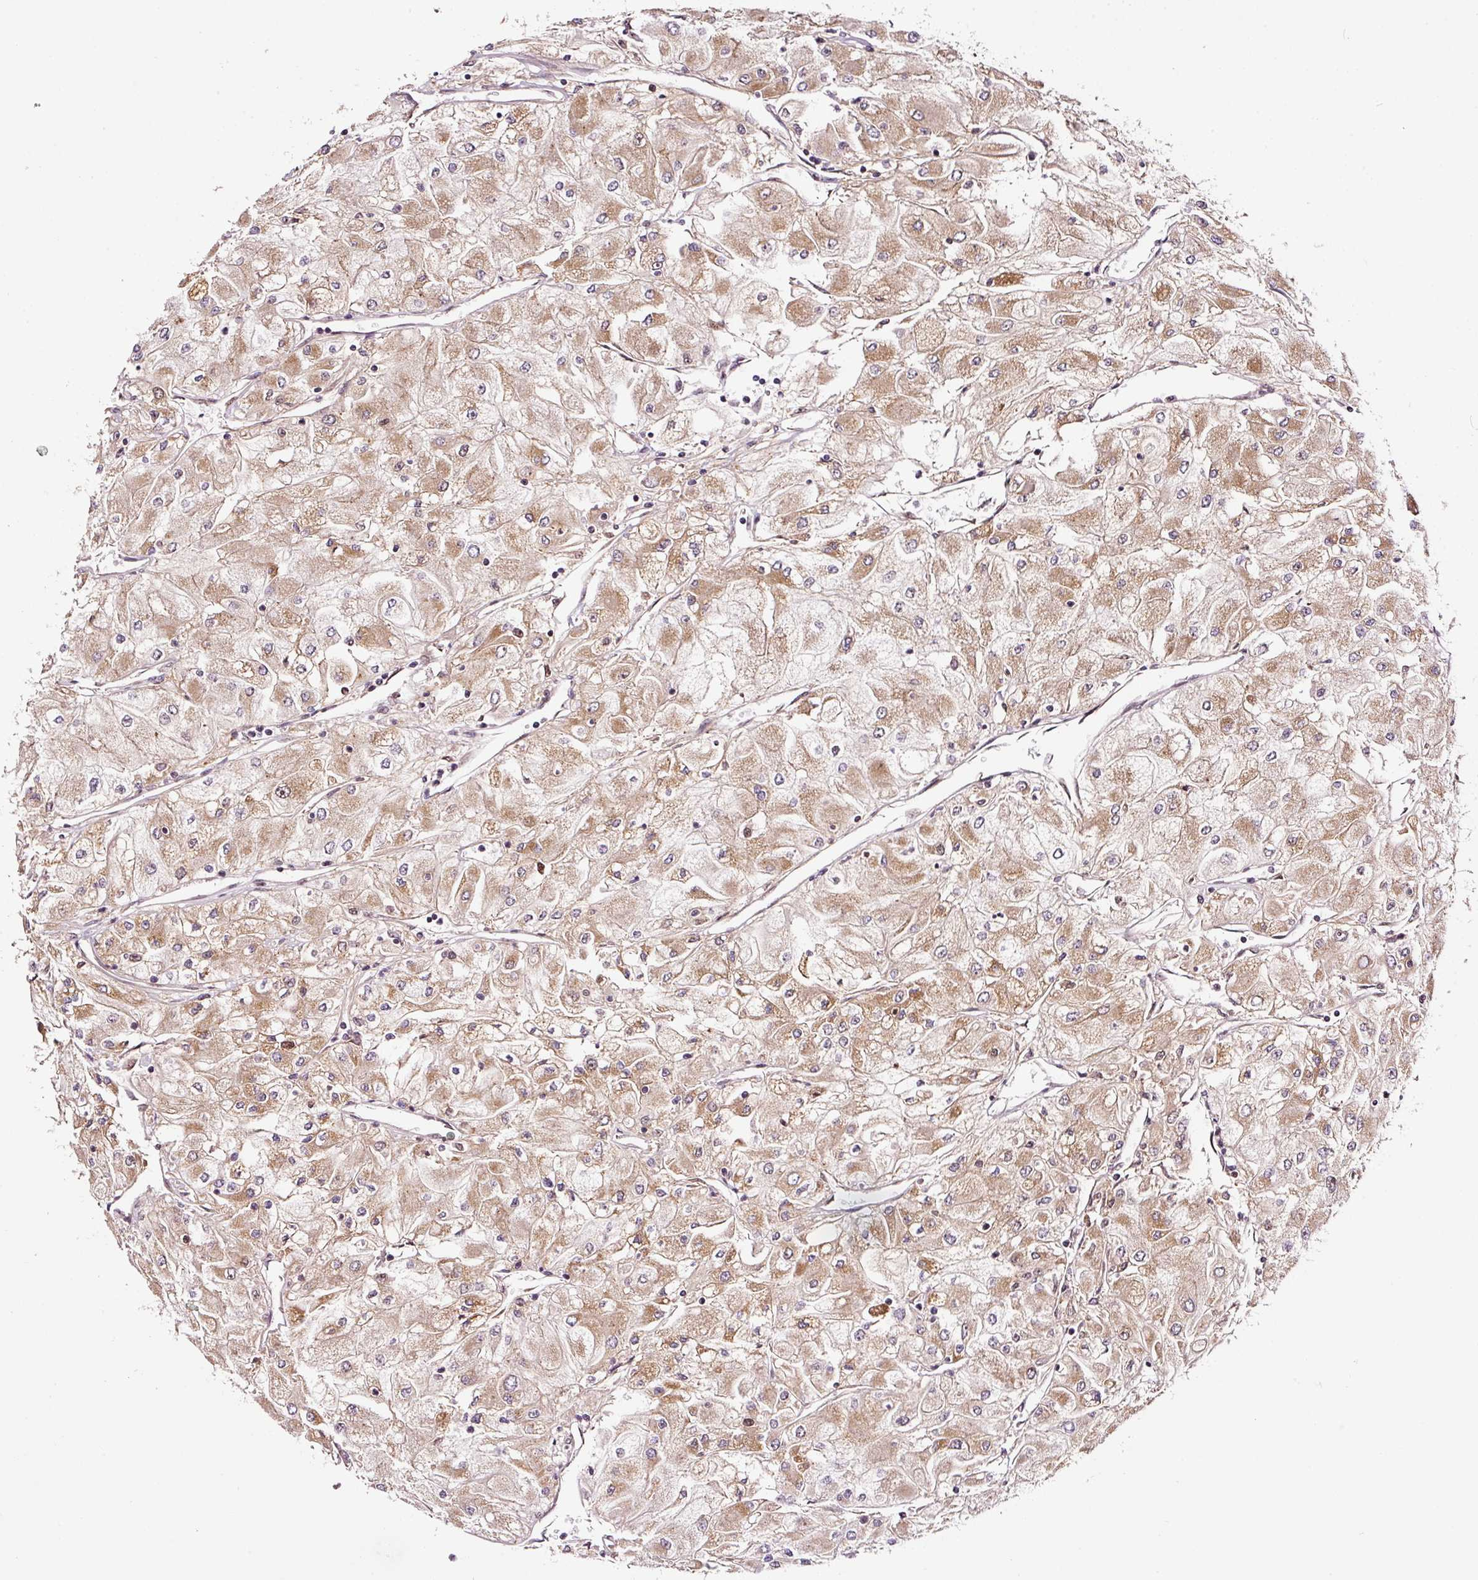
{"staining": {"intensity": "moderate", "quantity": "25%-75%", "location": "cytoplasmic/membranous"}, "tissue": "renal cancer", "cell_type": "Tumor cells", "image_type": "cancer", "snomed": [{"axis": "morphology", "description": "Adenocarcinoma, NOS"}, {"axis": "topography", "description": "Kidney"}], "caption": "Tumor cells demonstrate medium levels of moderate cytoplasmic/membranous staining in about 25%-75% of cells in human renal cancer (adenocarcinoma).", "gene": "RFC4", "patient": {"sex": "male", "age": 80}}